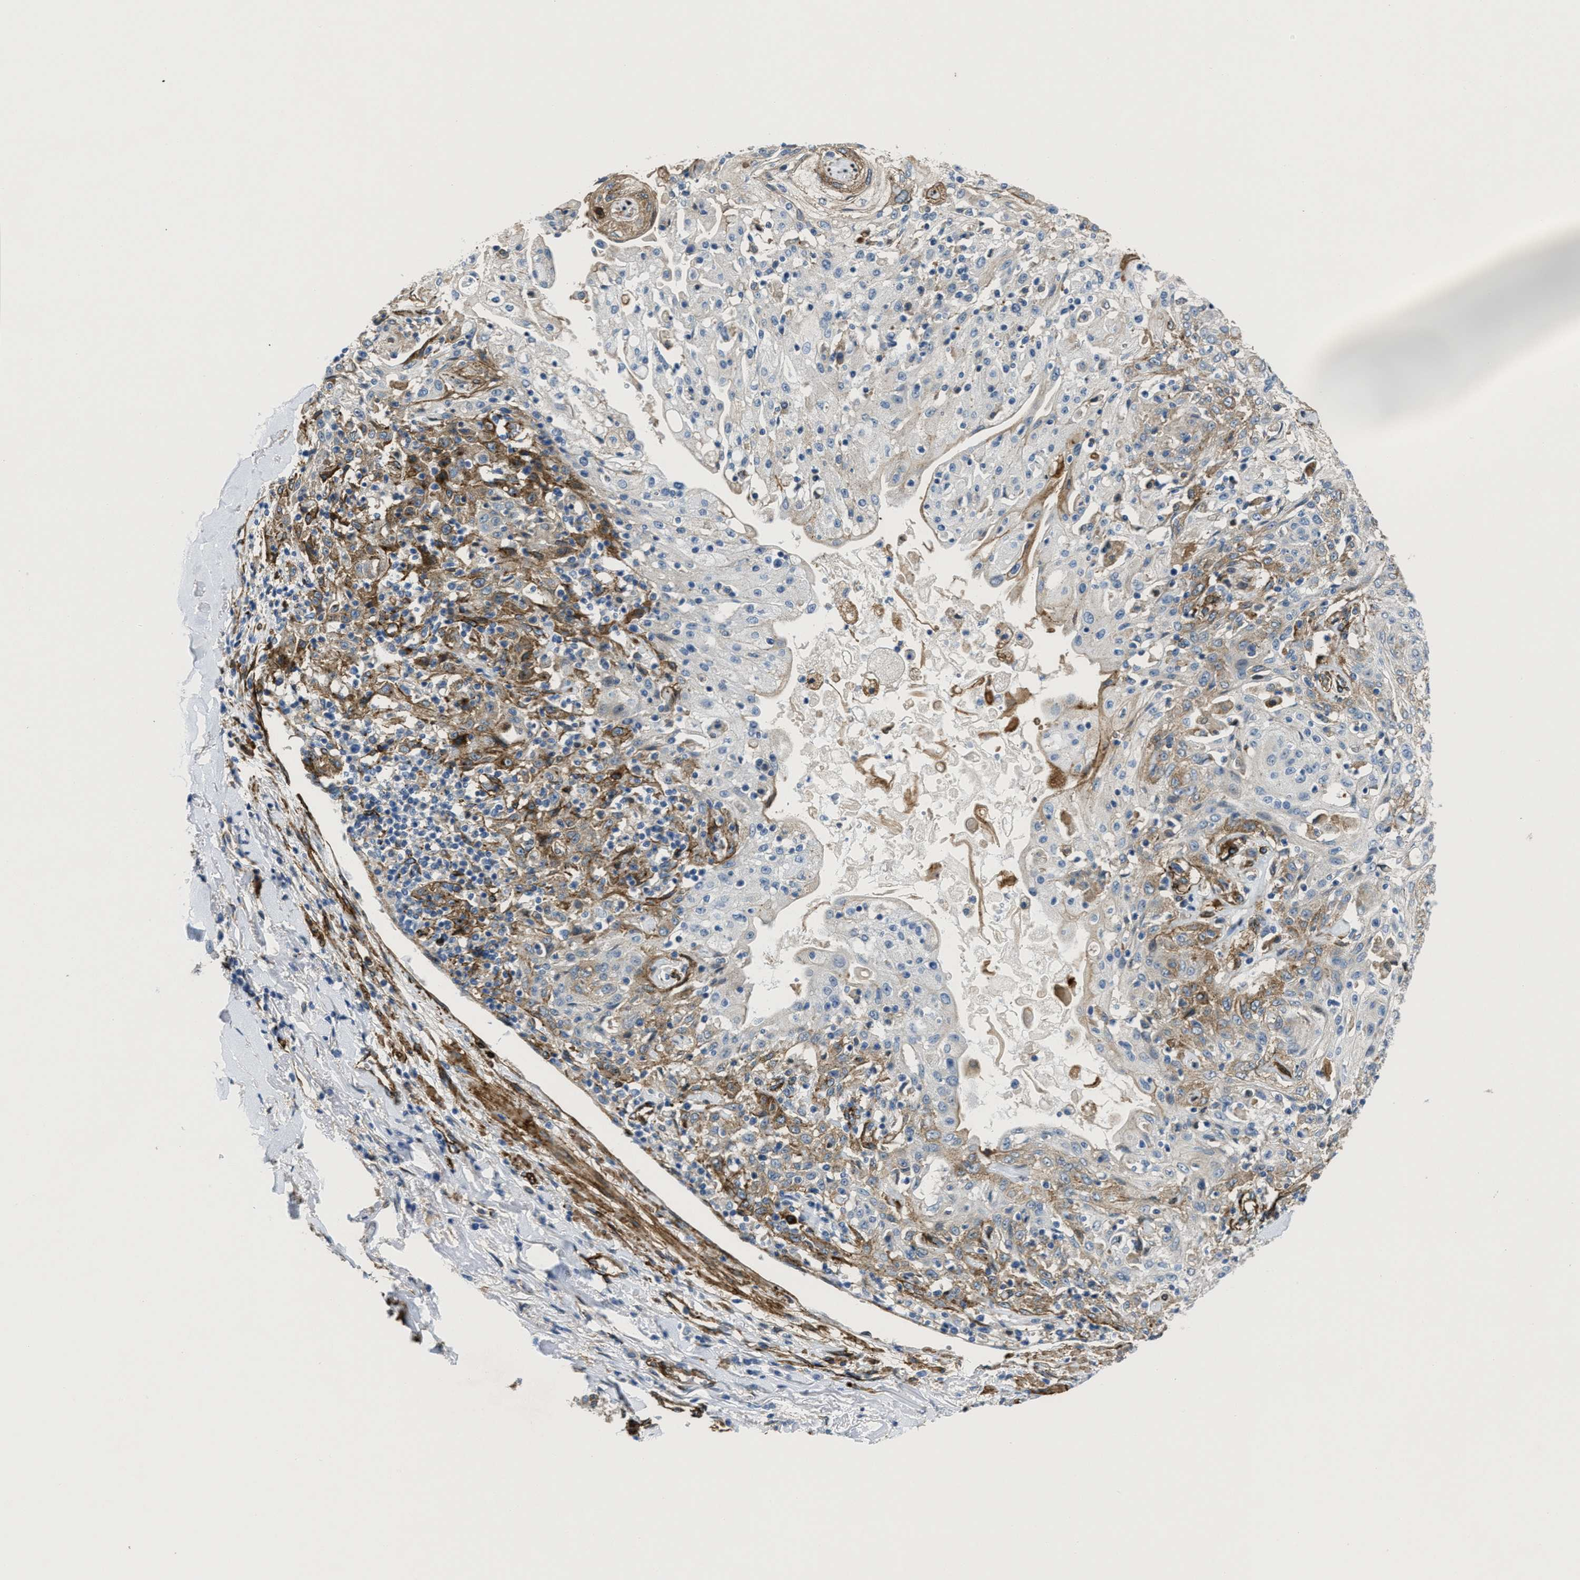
{"staining": {"intensity": "moderate", "quantity": "25%-75%", "location": "cytoplasmic/membranous"}, "tissue": "skin cancer", "cell_type": "Tumor cells", "image_type": "cancer", "snomed": [{"axis": "morphology", "description": "Squamous cell carcinoma, NOS"}, {"axis": "morphology", "description": "Squamous cell carcinoma, metastatic, NOS"}, {"axis": "topography", "description": "Skin"}, {"axis": "topography", "description": "Lymph node"}], "caption": "Human skin cancer (metastatic squamous cell carcinoma) stained for a protein (brown) shows moderate cytoplasmic/membranous positive positivity in approximately 25%-75% of tumor cells.", "gene": "NAB1", "patient": {"sex": "male", "age": 75}}